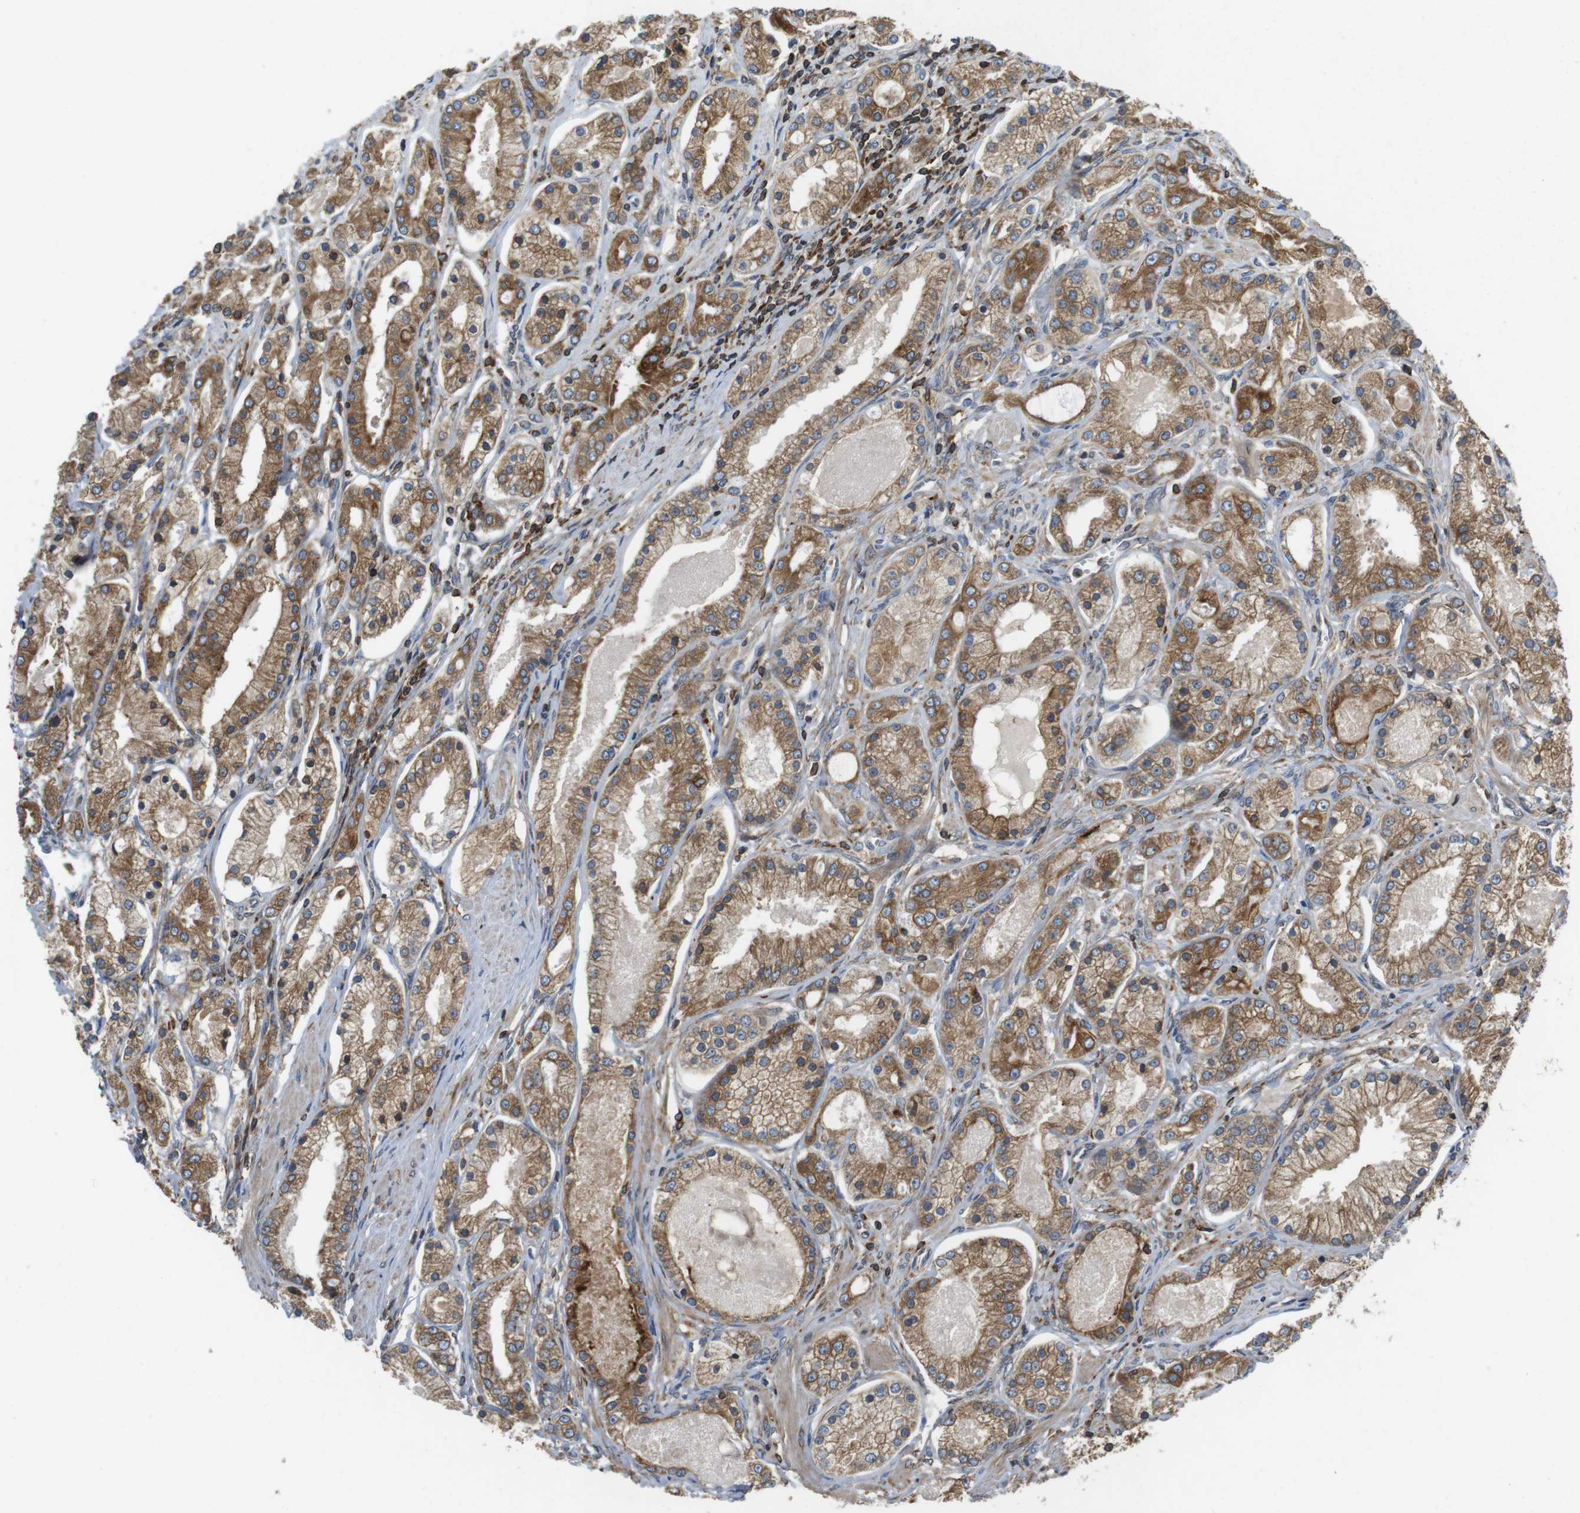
{"staining": {"intensity": "moderate", "quantity": ">75%", "location": "cytoplasmic/membranous"}, "tissue": "prostate cancer", "cell_type": "Tumor cells", "image_type": "cancer", "snomed": [{"axis": "morphology", "description": "Adenocarcinoma, High grade"}, {"axis": "topography", "description": "Prostate"}], "caption": "Protein staining reveals moderate cytoplasmic/membranous expression in approximately >75% of tumor cells in prostate adenocarcinoma (high-grade).", "gene": "ARL6IP5", "patient": {"sex": "male", "age": 66}}